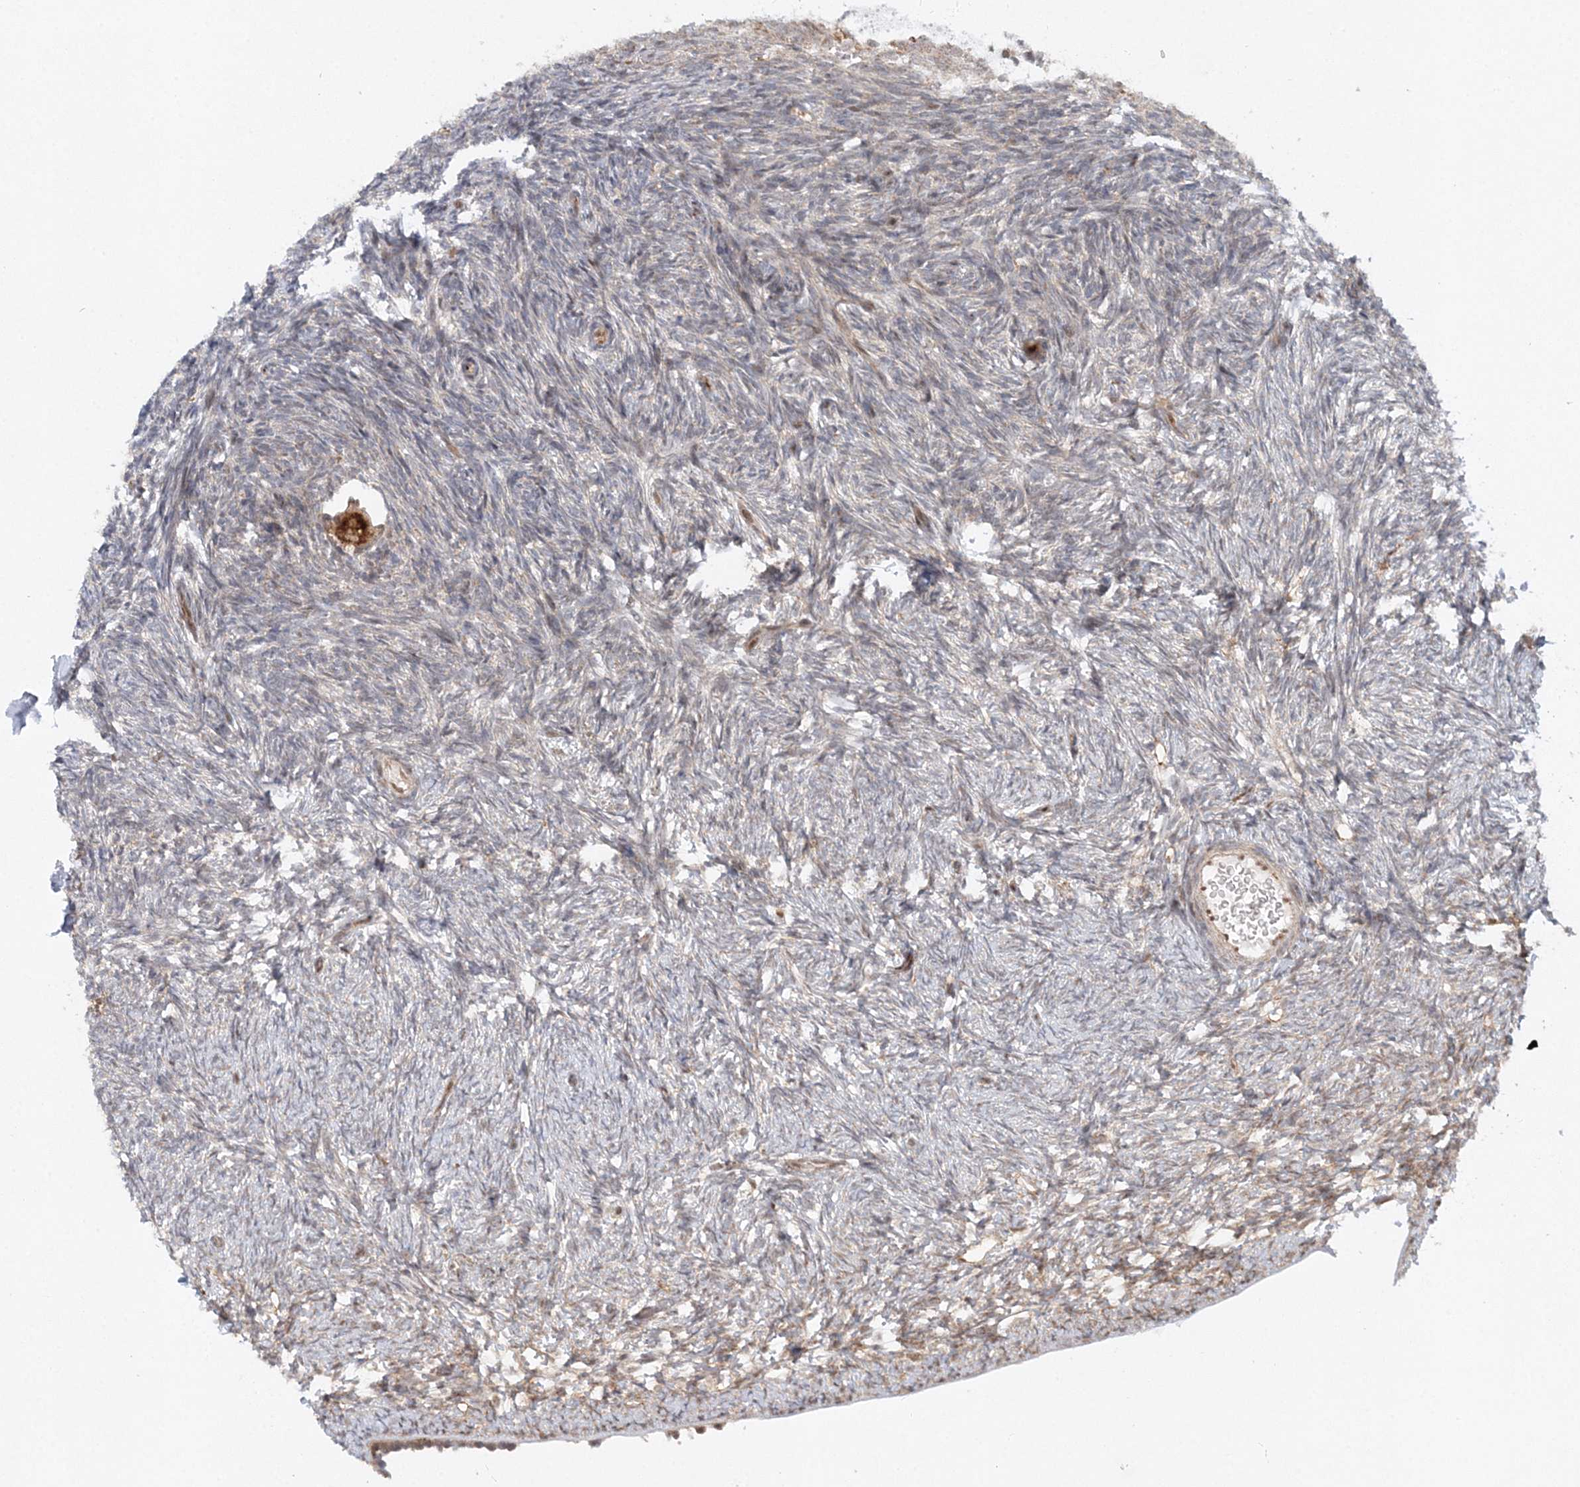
{"staining": {"intensity": "moderate", "quantity": ">75%", "location": "cytoplasmic/membranous"}, "tissue": "ovary", "cell_type": "Follicle cells", "image_type": "normal", "snomed": [{"axis": "morphology", "description": "Normal tissue, NOS"}, {"axis": "topography", "description": "Ovary"}], "caption": "Follicle cells show moderate cytoplasmic/membranous positivity in approximately >75% of cells in normal ovary.", "gene": "RAB11FIP2", "patient": {"sex": "female", "age": 34}}